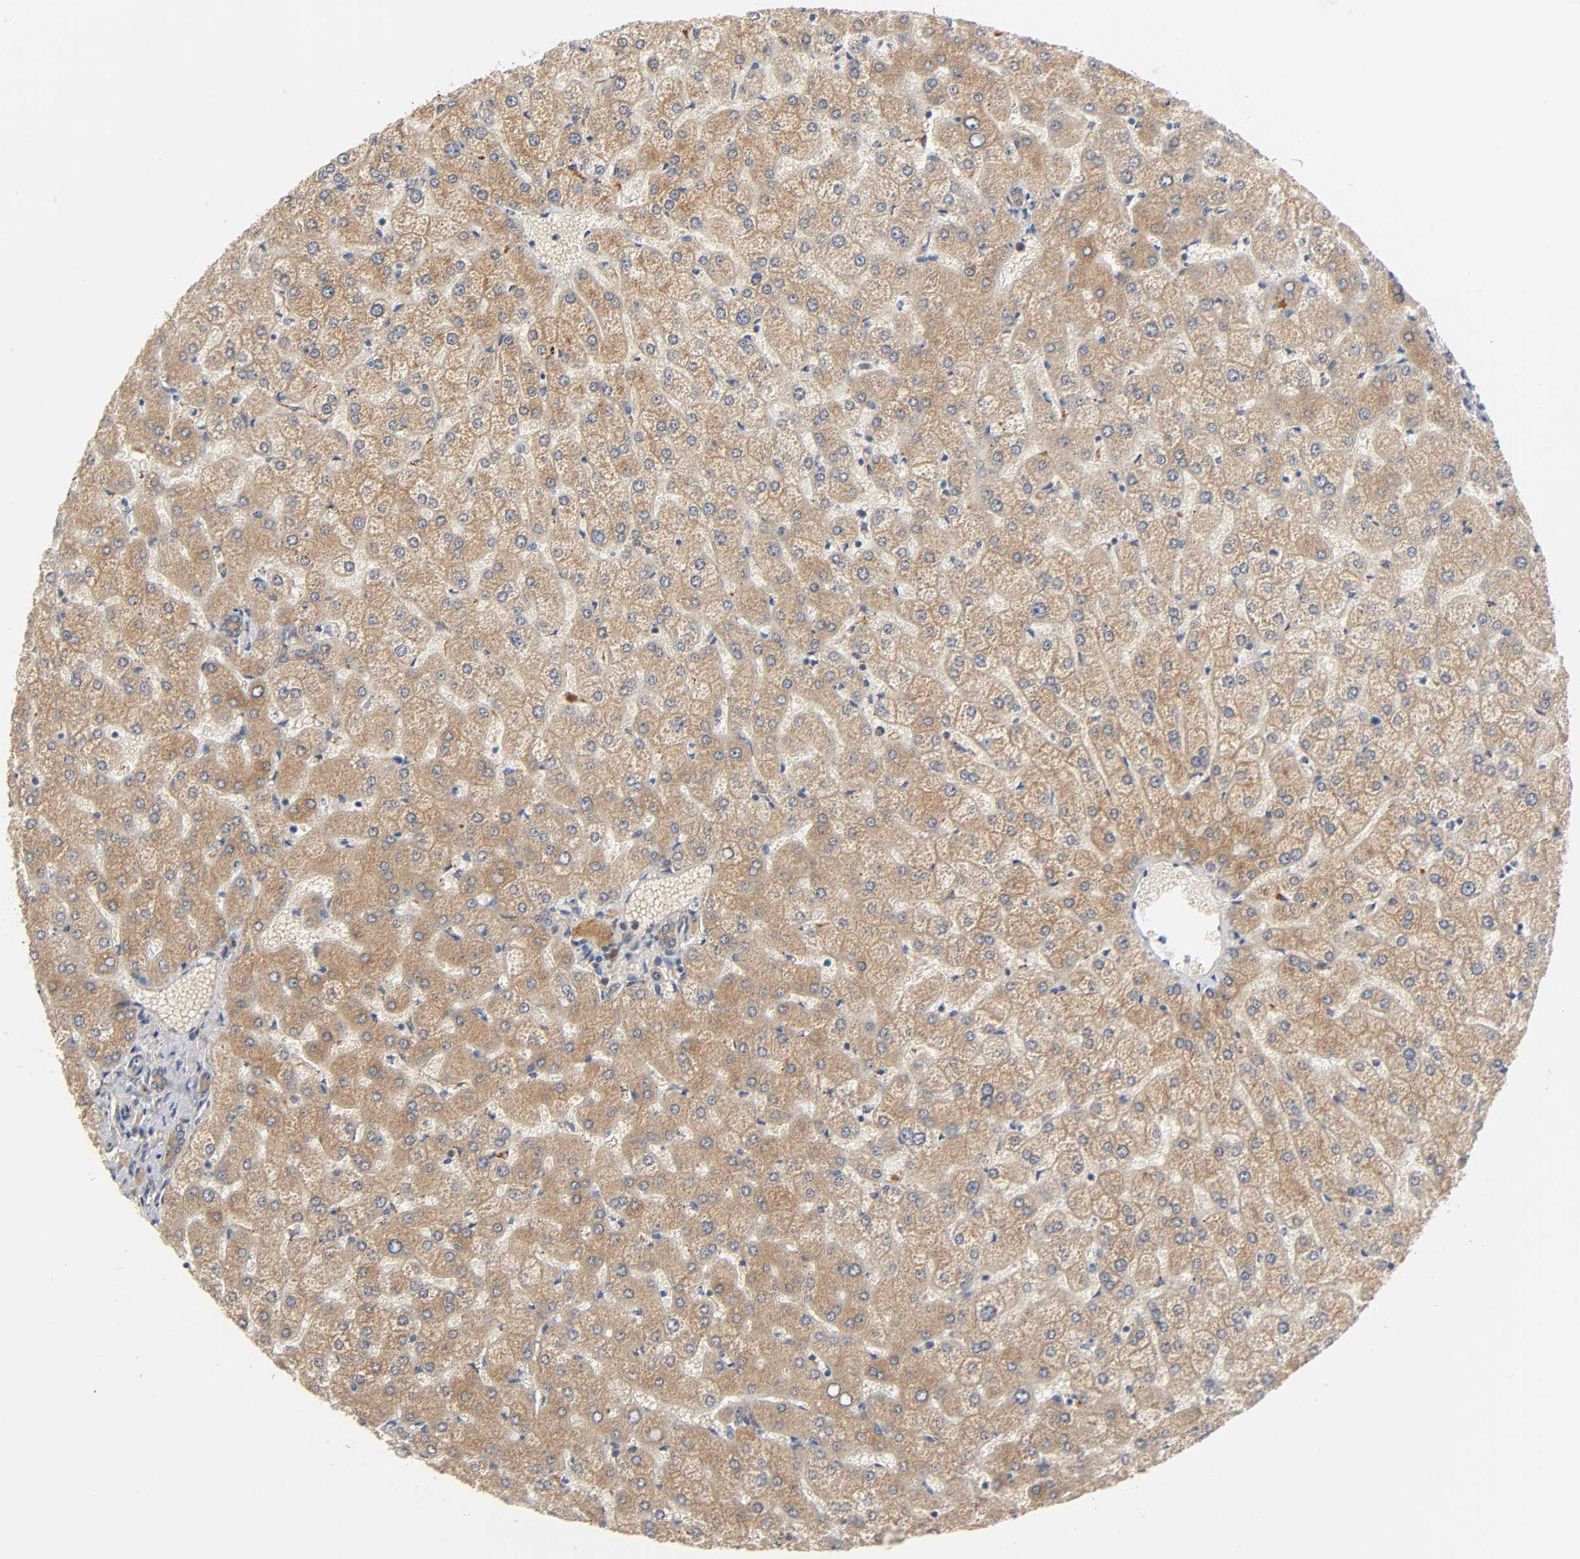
{"staining": {"intensity": "moderate", "quantity": ">75%", "location": "cytoplasmic/membranous"}, "tissue": "liver", "cell_type": "Cholangiocytes", "image_type": "normal", "snomed": [{"axis": "morphology", "description": "Normal tissue, NOS"}, {"axis": "topography", "description": "Liver"}], "caption": "Protein staining by immunohistochemistry (IHC) demonstrates moderate cytoplasmic/membranous staining in about >75% of cholangiocytes in unremarkable liver. (IHC, brightfield microscopy, high magnification).", "gene": "REEP5", "patient": {"sex": "female", "age": 32}}